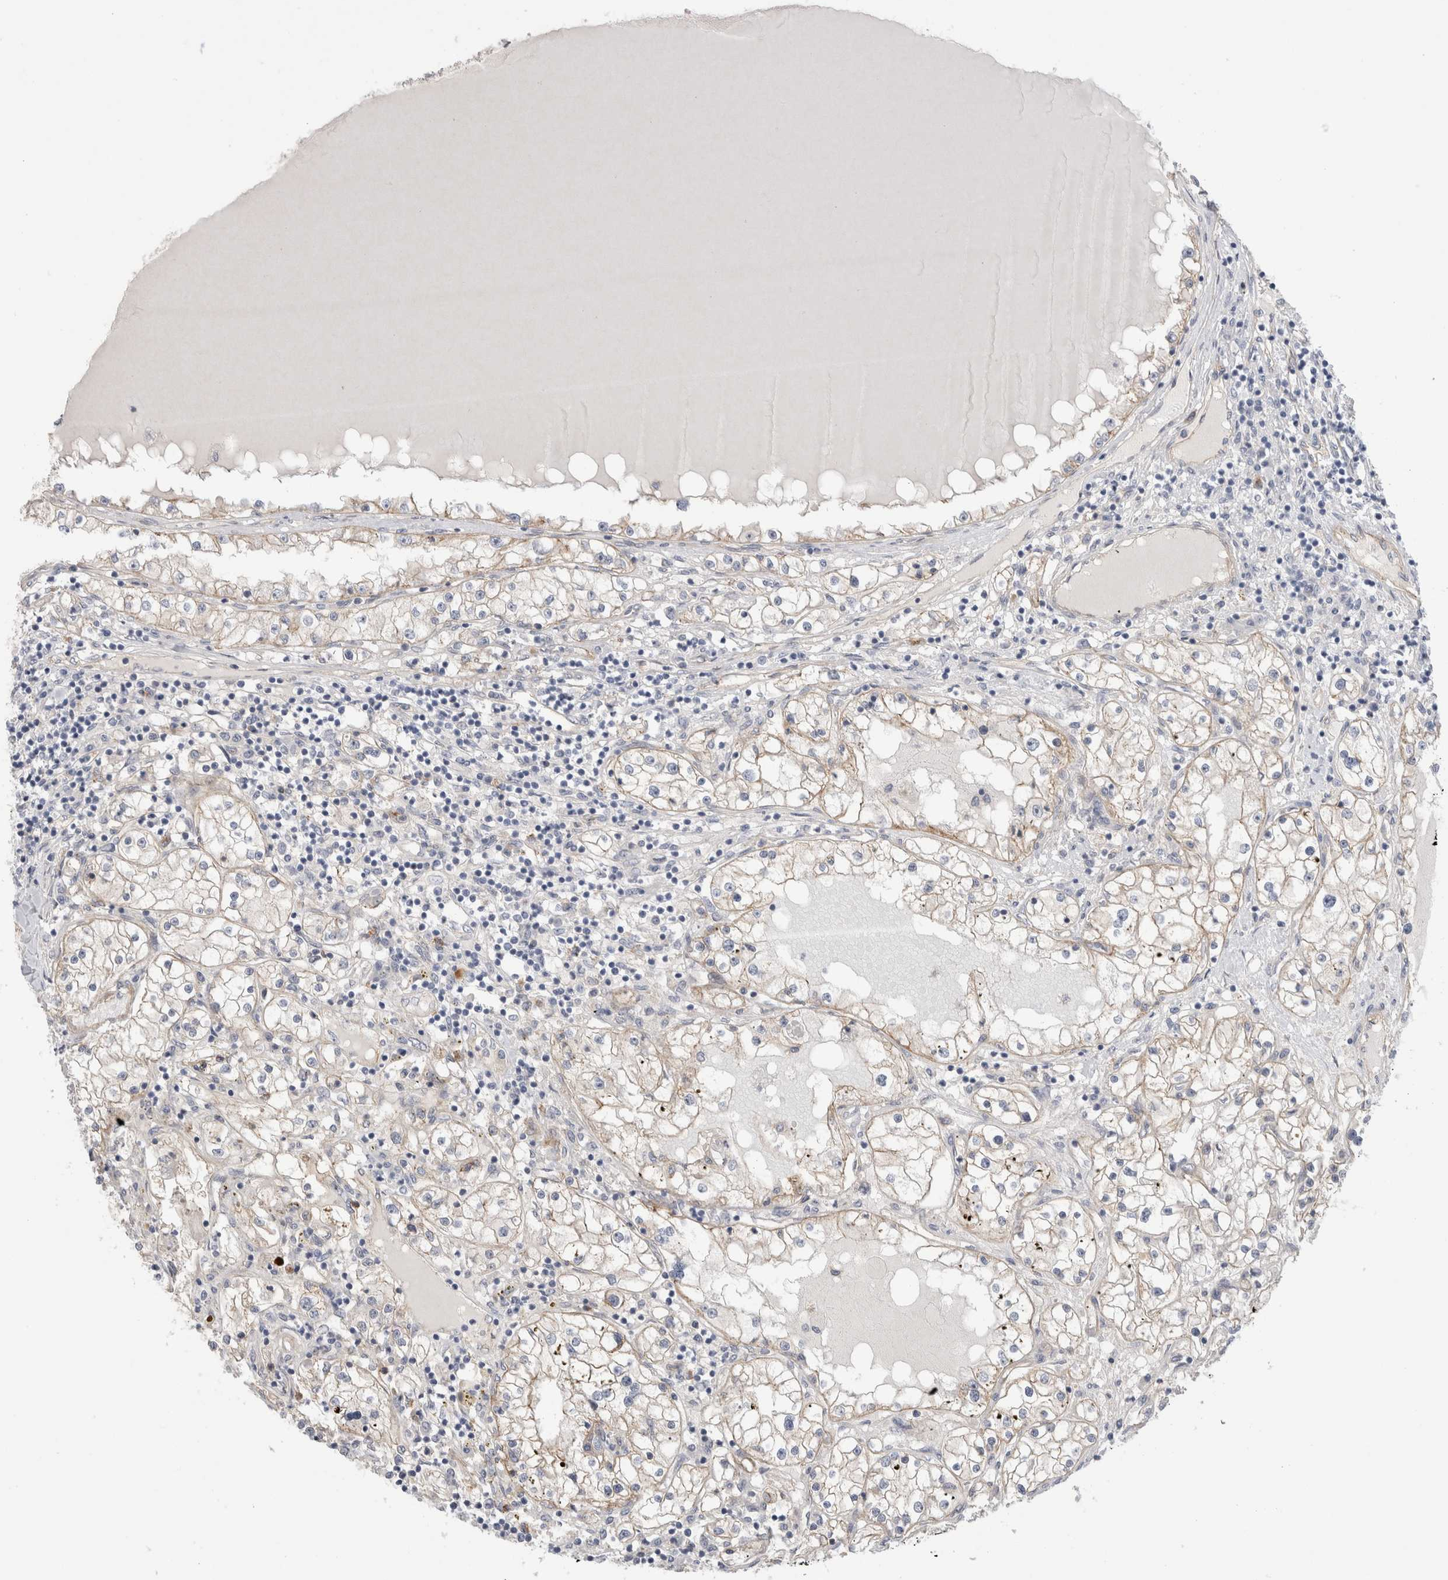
{"staining": {"intensity": "weak", "quantity": ">75%", "location": "cytoplasmic/membranous"}, "tissue": "renal cancer", "cell_type": "Tumor cells", "image_type": "cancer", "snomed": [{"axis": "morphology", "description": "Adenocarcinoma, NOS"}, {"axis": "topography", "description": "Kidney"}], "caption": "Immunohistochemical staining of human adenocarcinoma (renal) exhibits low levels of weak cytoplasmic/membranous staining in approximately >75% of tumor cells. The staining is performed using DAB (3,3'-diaminobenzidine) brown chromogen to label protein expression. The nuclei are counter-stained blue using hematoxylin.", "gene": "VANGL1", "patient": {"sex": "male", "age": 68}}